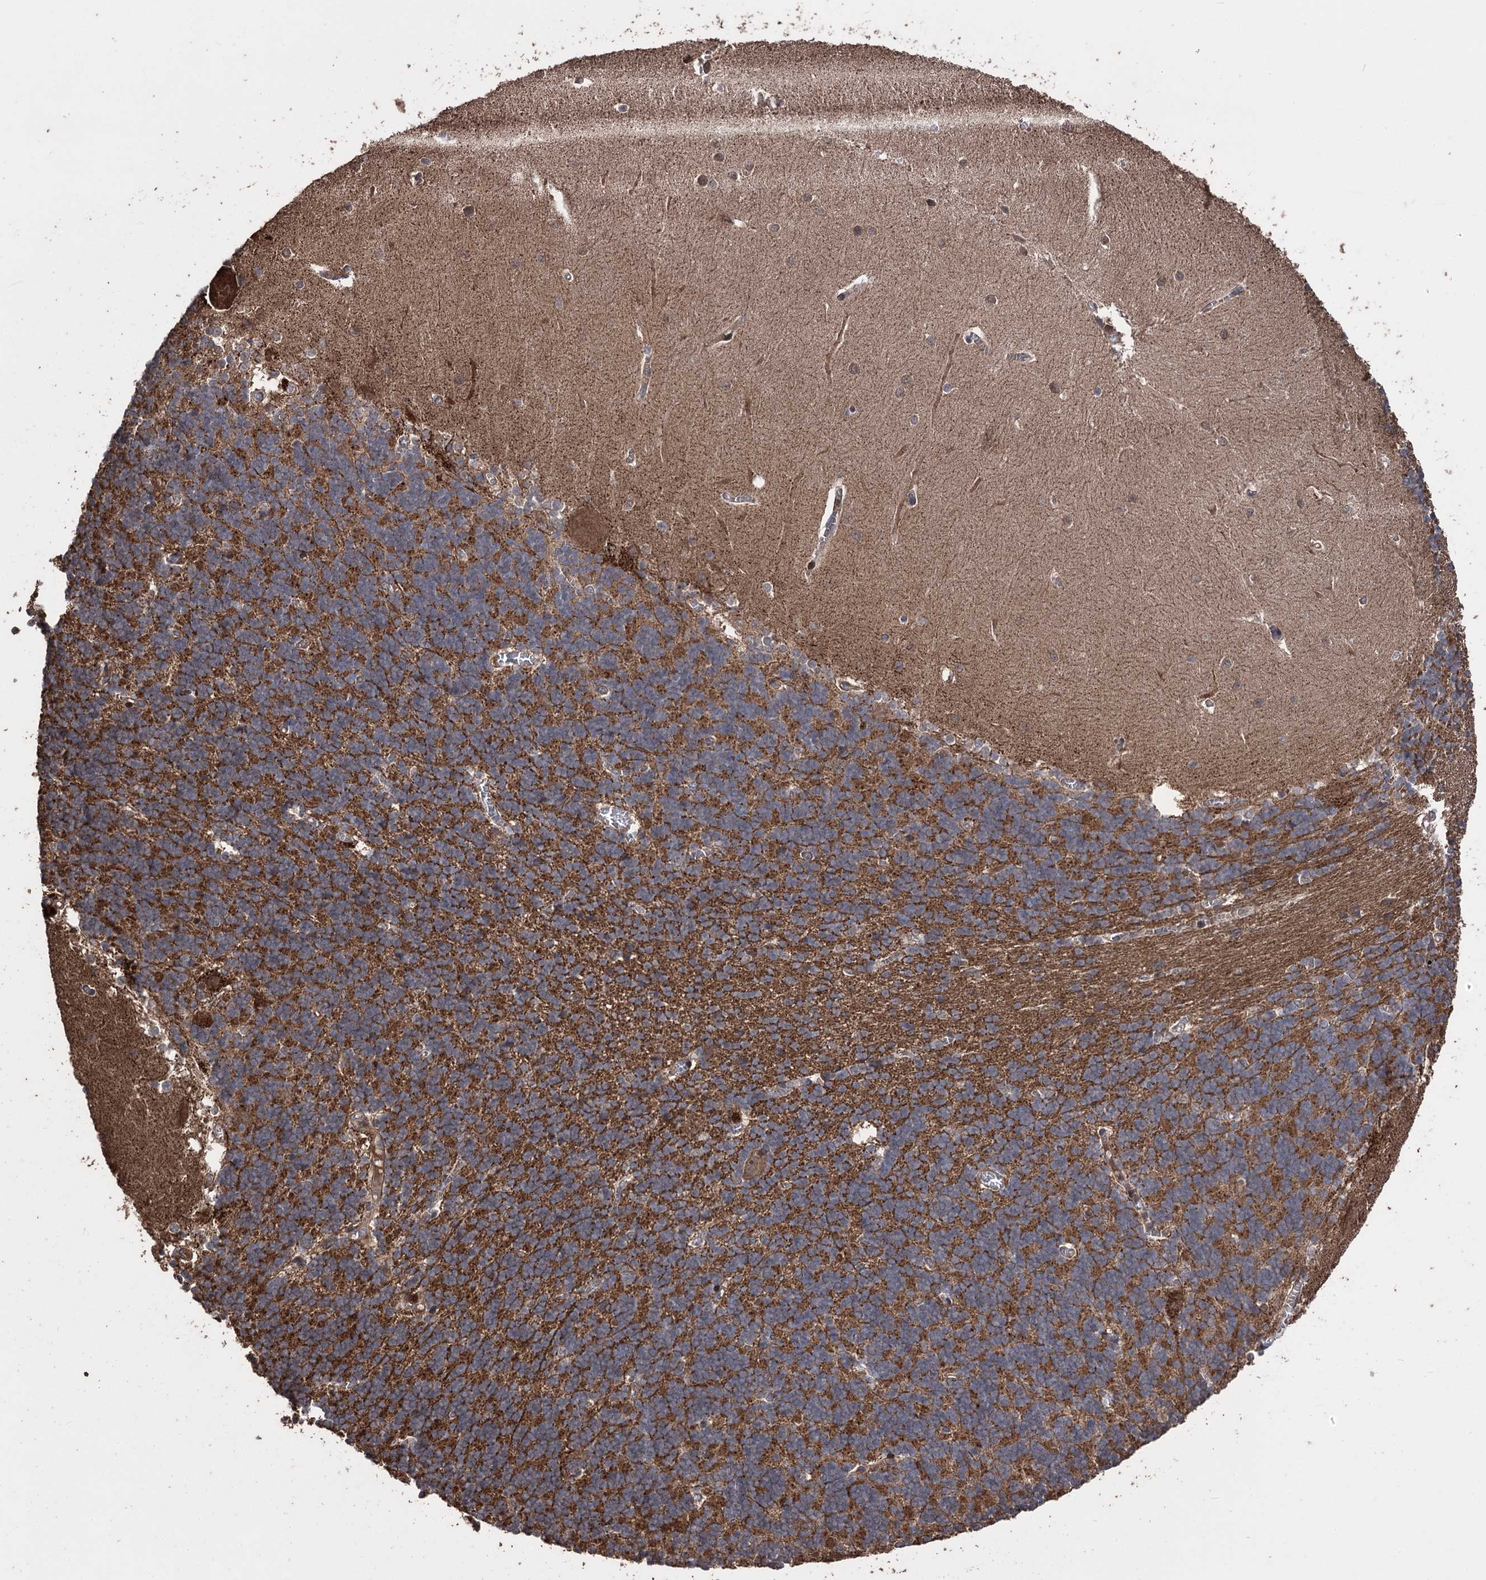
{"staining": {"intensity": "strong", "quantity": "25%-75%", "location": "cytoplasmic/membranous"}, "tissue": "cerebellum", "cell_type": "Cells in granular layer", "image_type": "normal", "snomed": [{"axis": "morphology", "description": "Normal tissue, NOS"}, {"axis": "topography", "description": "Cerebellum"}], "caption": "The immunohistochemical stain labels strong cytoplasmic/membranous positivity in cells in granular layer of unremarkable cerebellum. The staining was performed using DAB (3,3'-diaminobenzidine) to visualize the protein expression in brown, while the nuclei were stained in blue with hematoxylin (Magnification: 20x).", "gene": "RASSF3", "patient": {"sex": "male", "age": 37}}